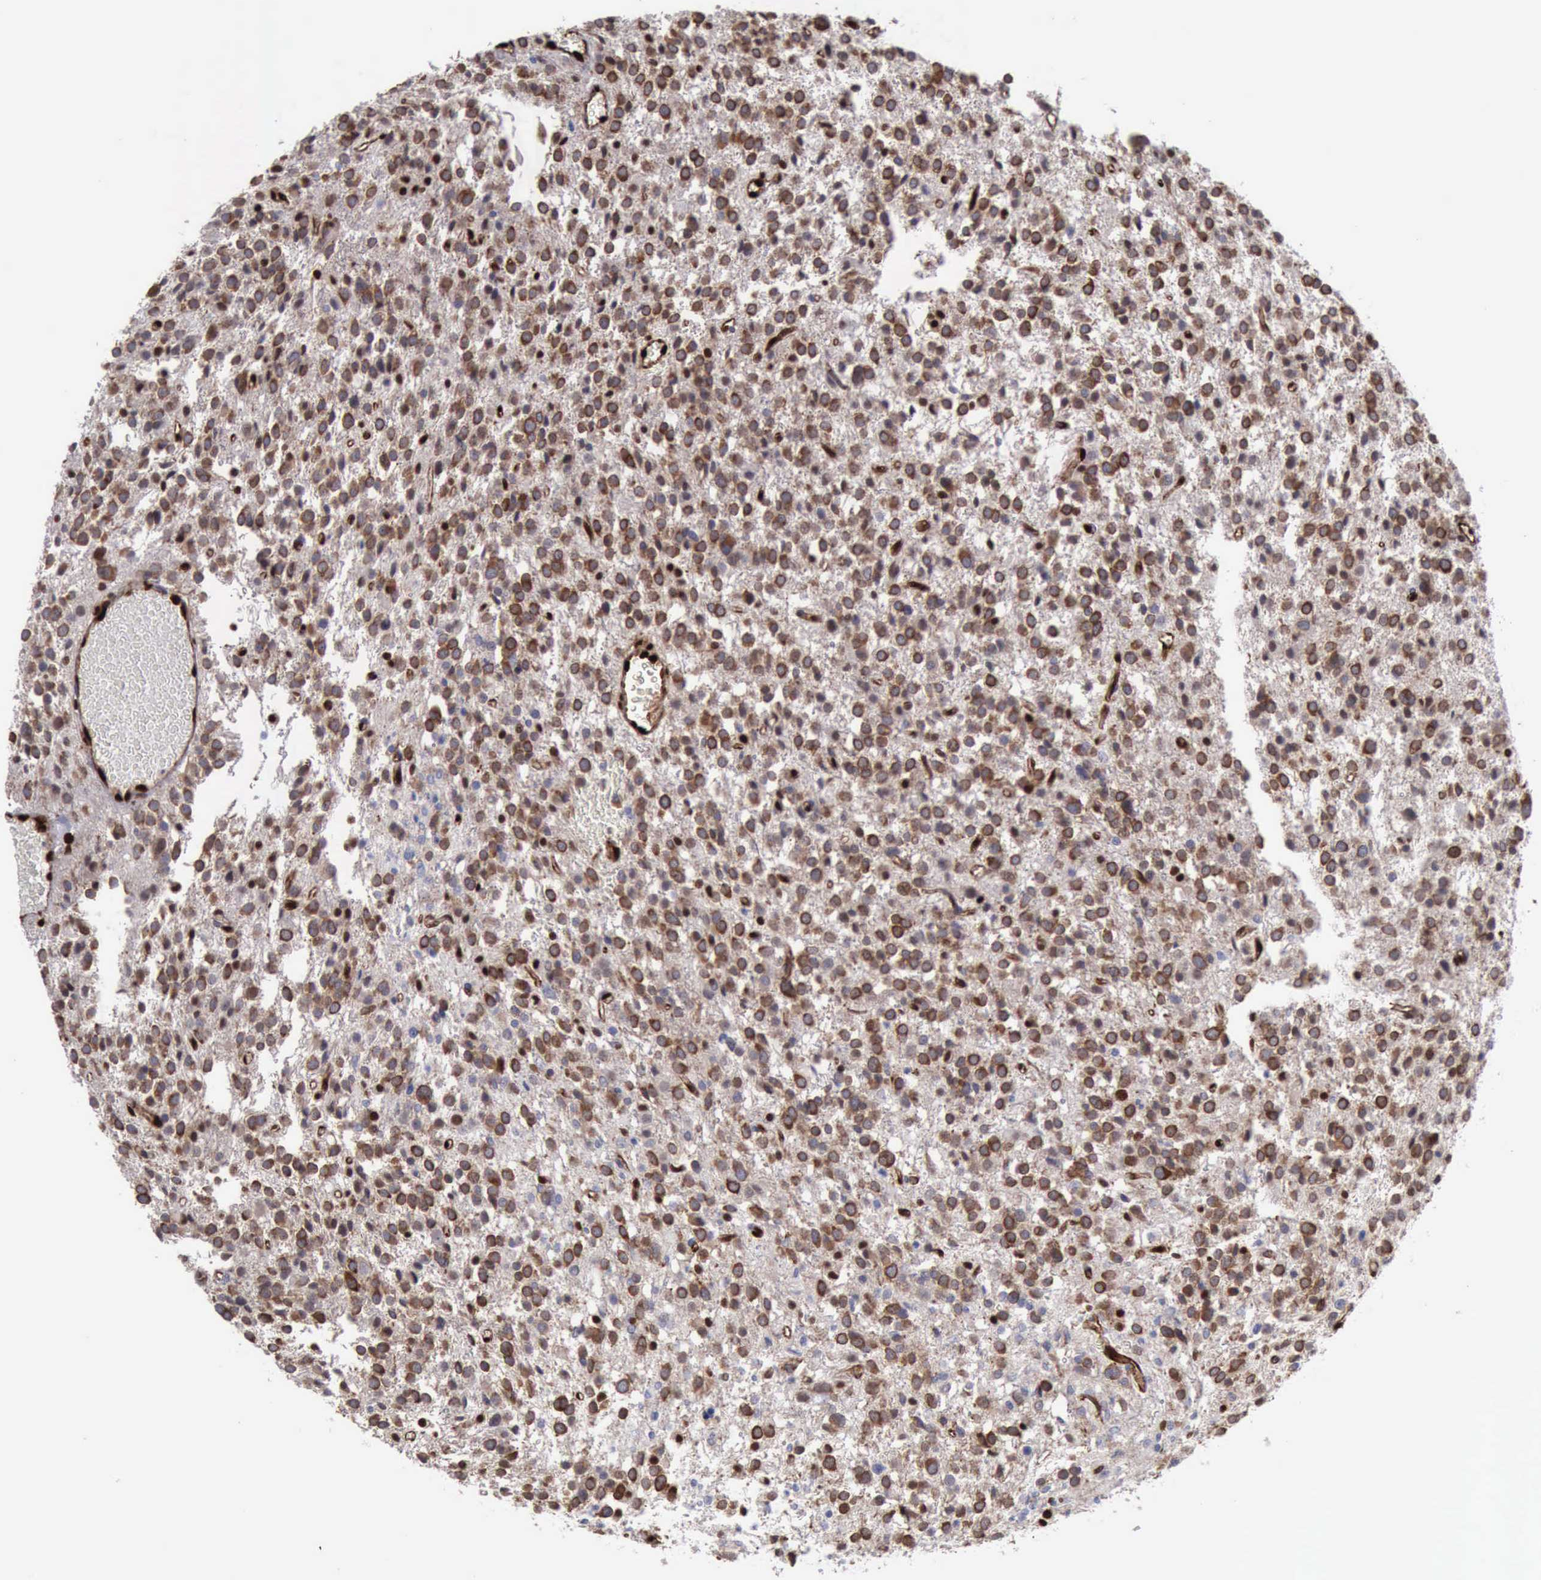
{"staining": {"intensity": "strong", "quantity": ">75%", "location": "cytoplasmic/membranous"}, "tissue": "glioma", "cell_type": "Tumor cells", "image_type": "cancer", "snomed": [{"axis": "morphology", "description": "Glioma, malignant, Low grade"}, {"axis": "topography", "description": "Brain"}], "caption": "Protein expression analysis of human glioma reveals strong cytoplasmic/membranous expression in approximately >75% of tumor cells. Immunohistochemistry (ihc) stains the protein in brown and the nuclei are stained blue.", "gene": "PDCD4", "patient": {"sex": "female", "age": 36}}